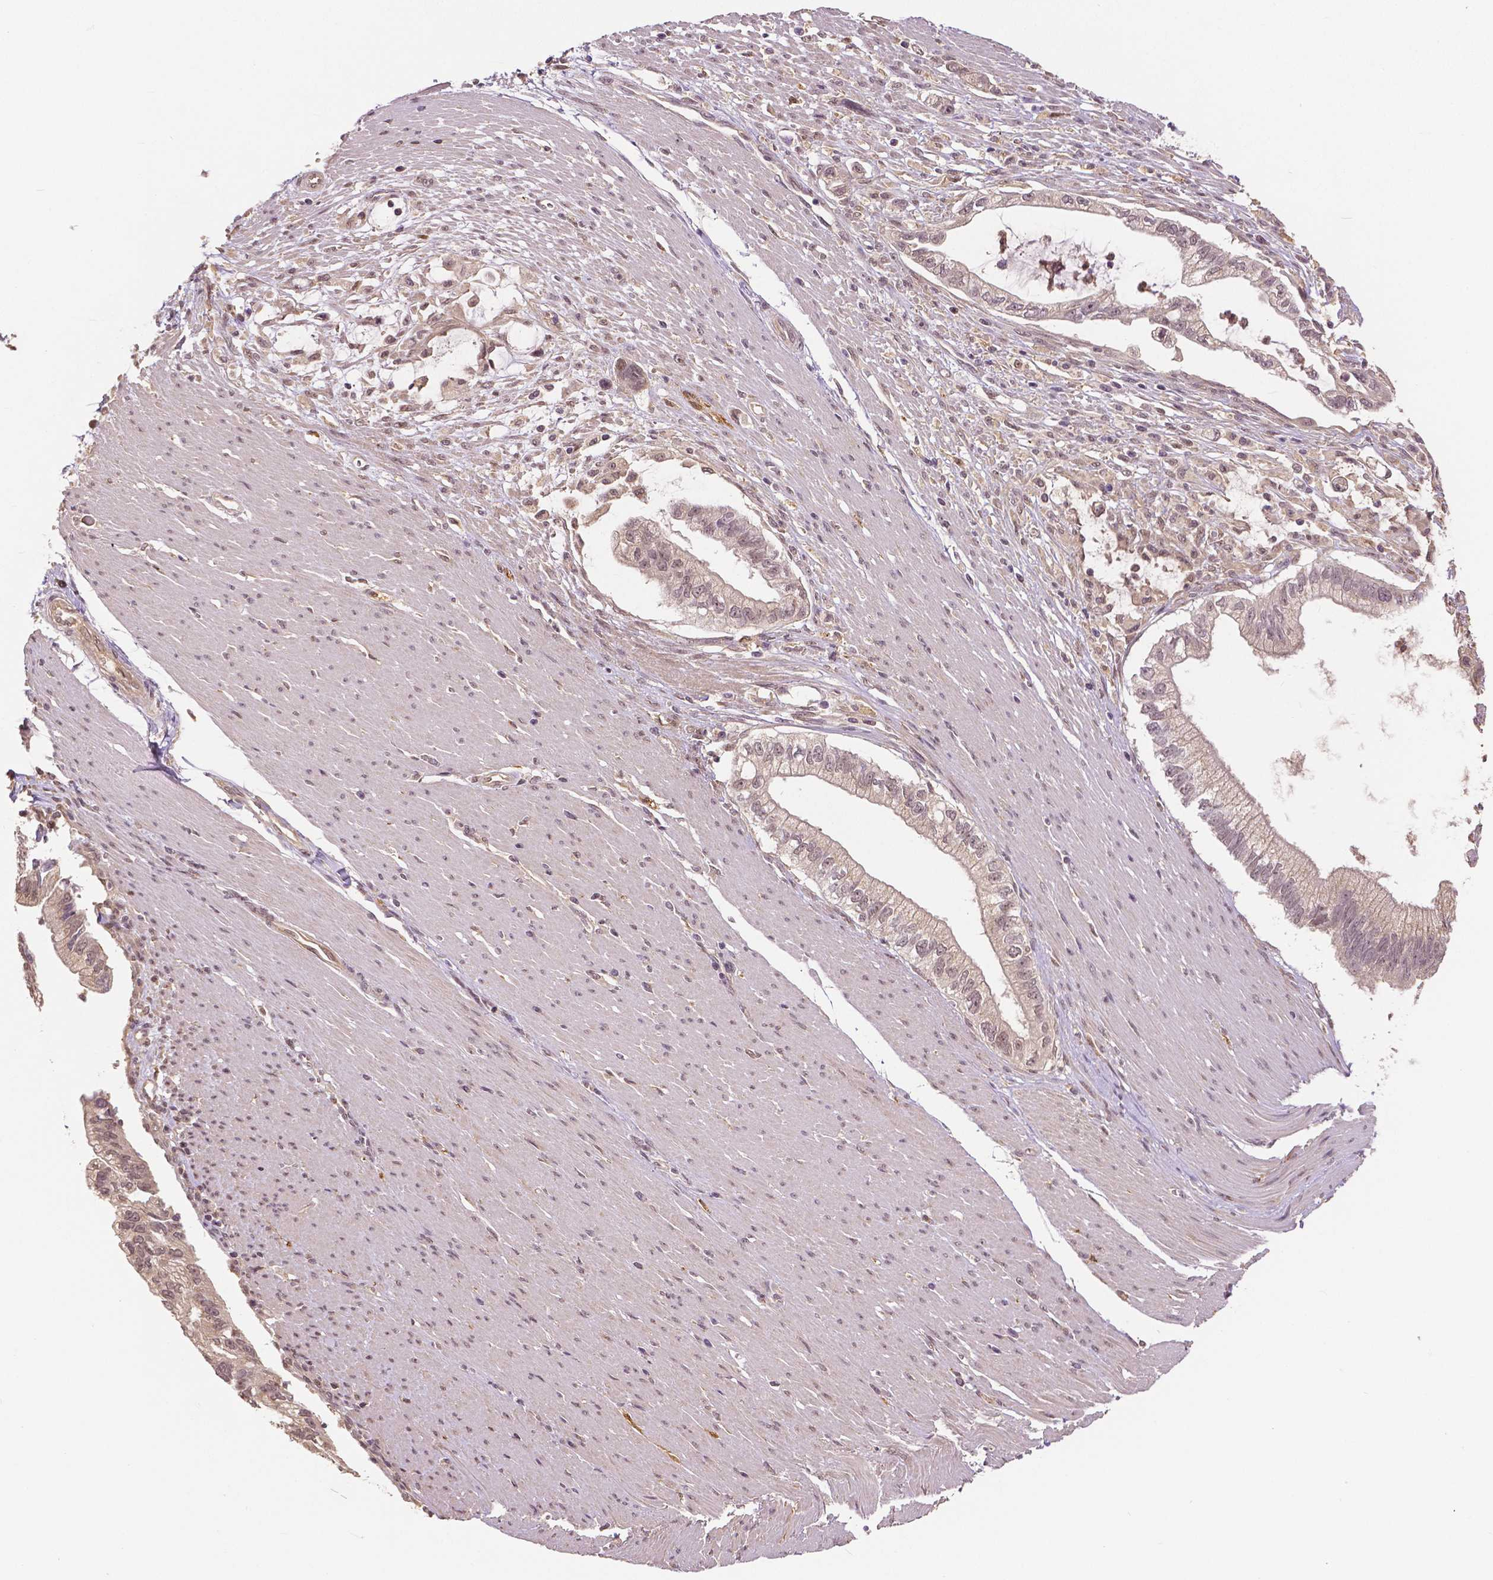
{"staining": {"intensity": "weak", "quantity": ">75%", "location": "cytoplasmic/membranous,nuclear"}, "tissue": "pancreatic cancer", "cell_type": "Tumor cells", "image_type": "cancer", "snomed": [{"axis": "morphology", "description": "Adenocarcinoma, NOS"}, {"axis": "topography", "description": "Pancreas"}], "caption": "A brown stain shows weak cytoplasmic/membranous and nuclear staining of a protein in human pancreatic adenocarcinoma tumor cells.", "gene": "MAP1LC3B", "patient": {"sex": "male", "age": 70}}